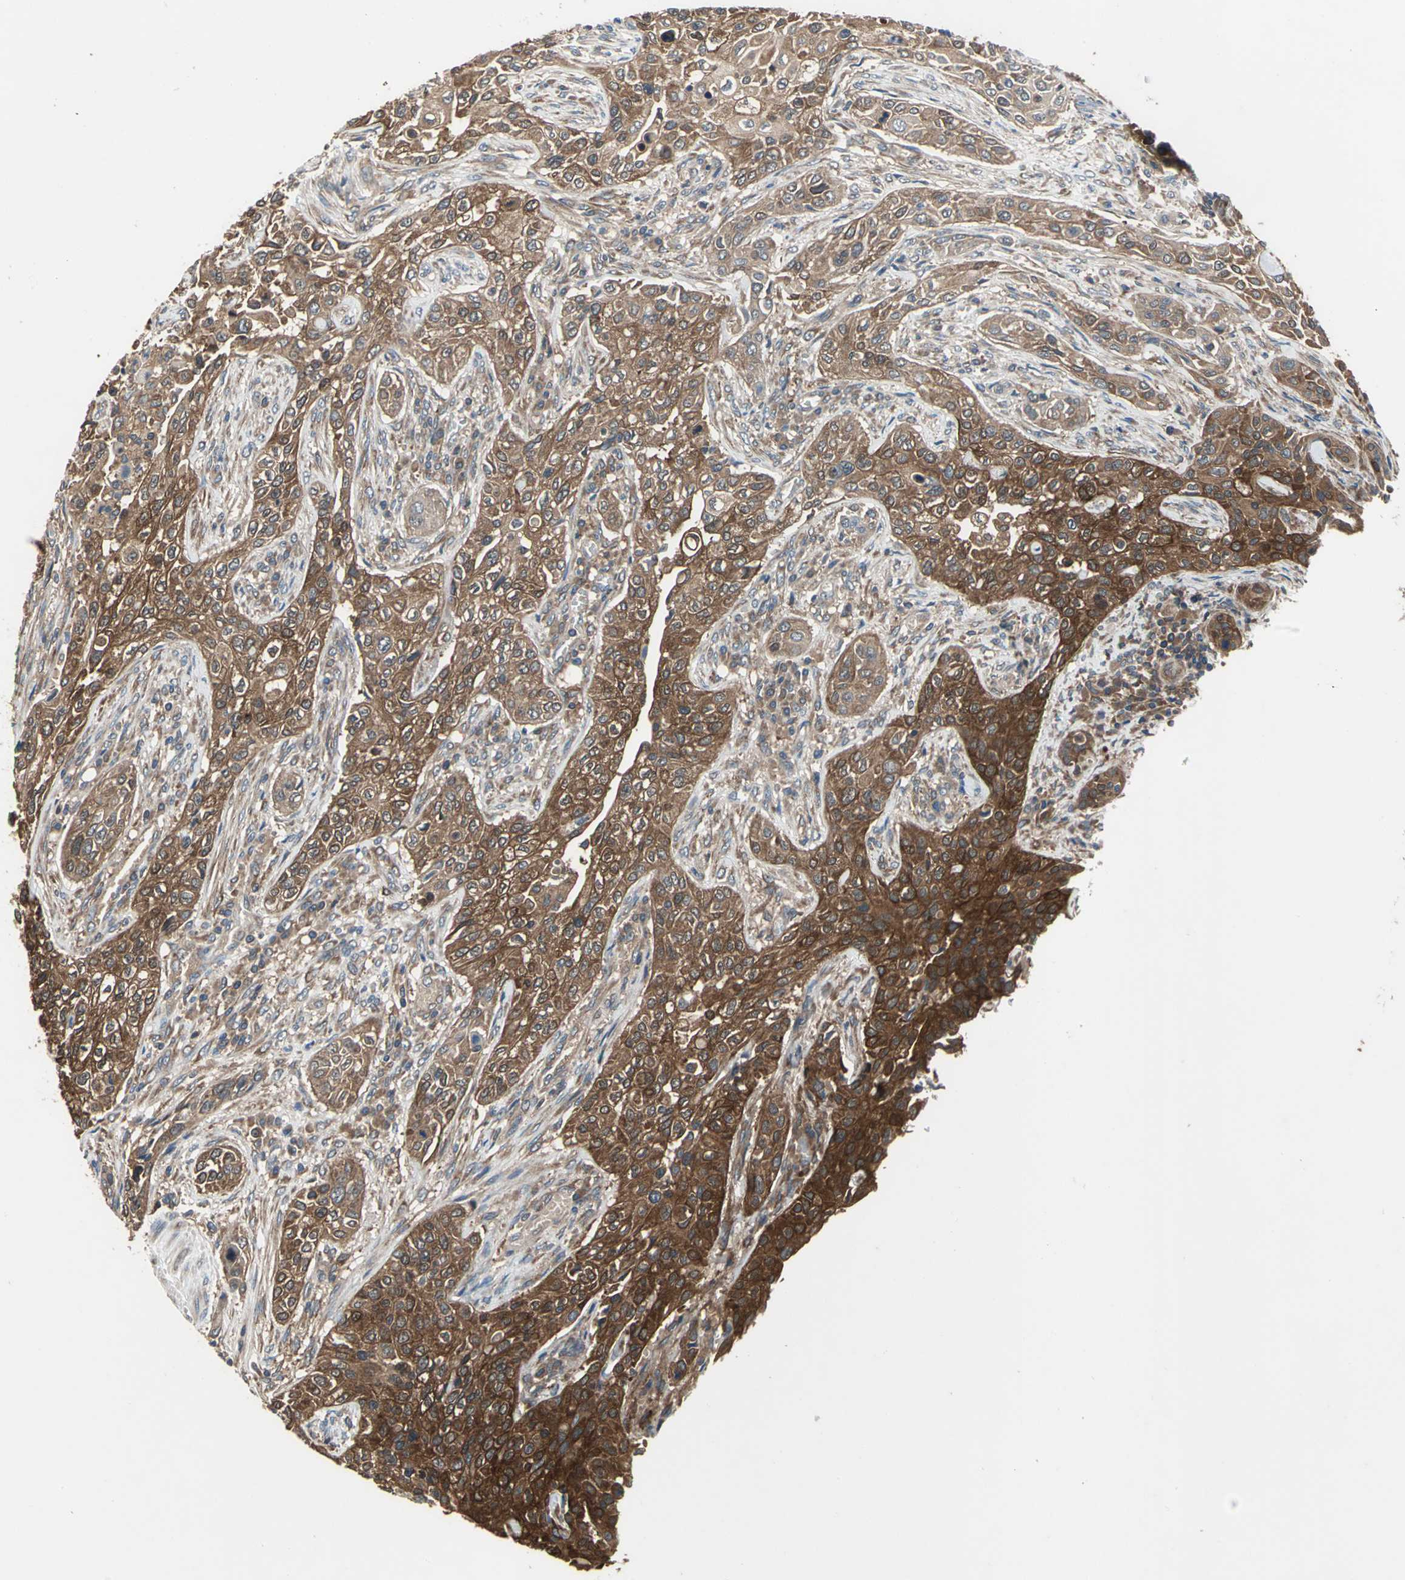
{"staining": {"intensity": "strong", "quantity": ">75%", "location": "cytoplasmic/membranous"}, "tissue": "urothelial cancer", "cell_type": "Tumor cells", "image_type": "cancer", "snomed": [{"axis": "morphology", "description": "Urothelial carcinoma, High grade"}, {"axis": "topography", "description": "Urinary bladder"}], "caption": "Urothelial cancer tissue reveals strong cytoplasmic/membranous expression in approximately >75% of tumor cells, visualized by immunohistochemistry.", "gene": "CAPN1", "patient": {"sex": "male", "age": 74}}